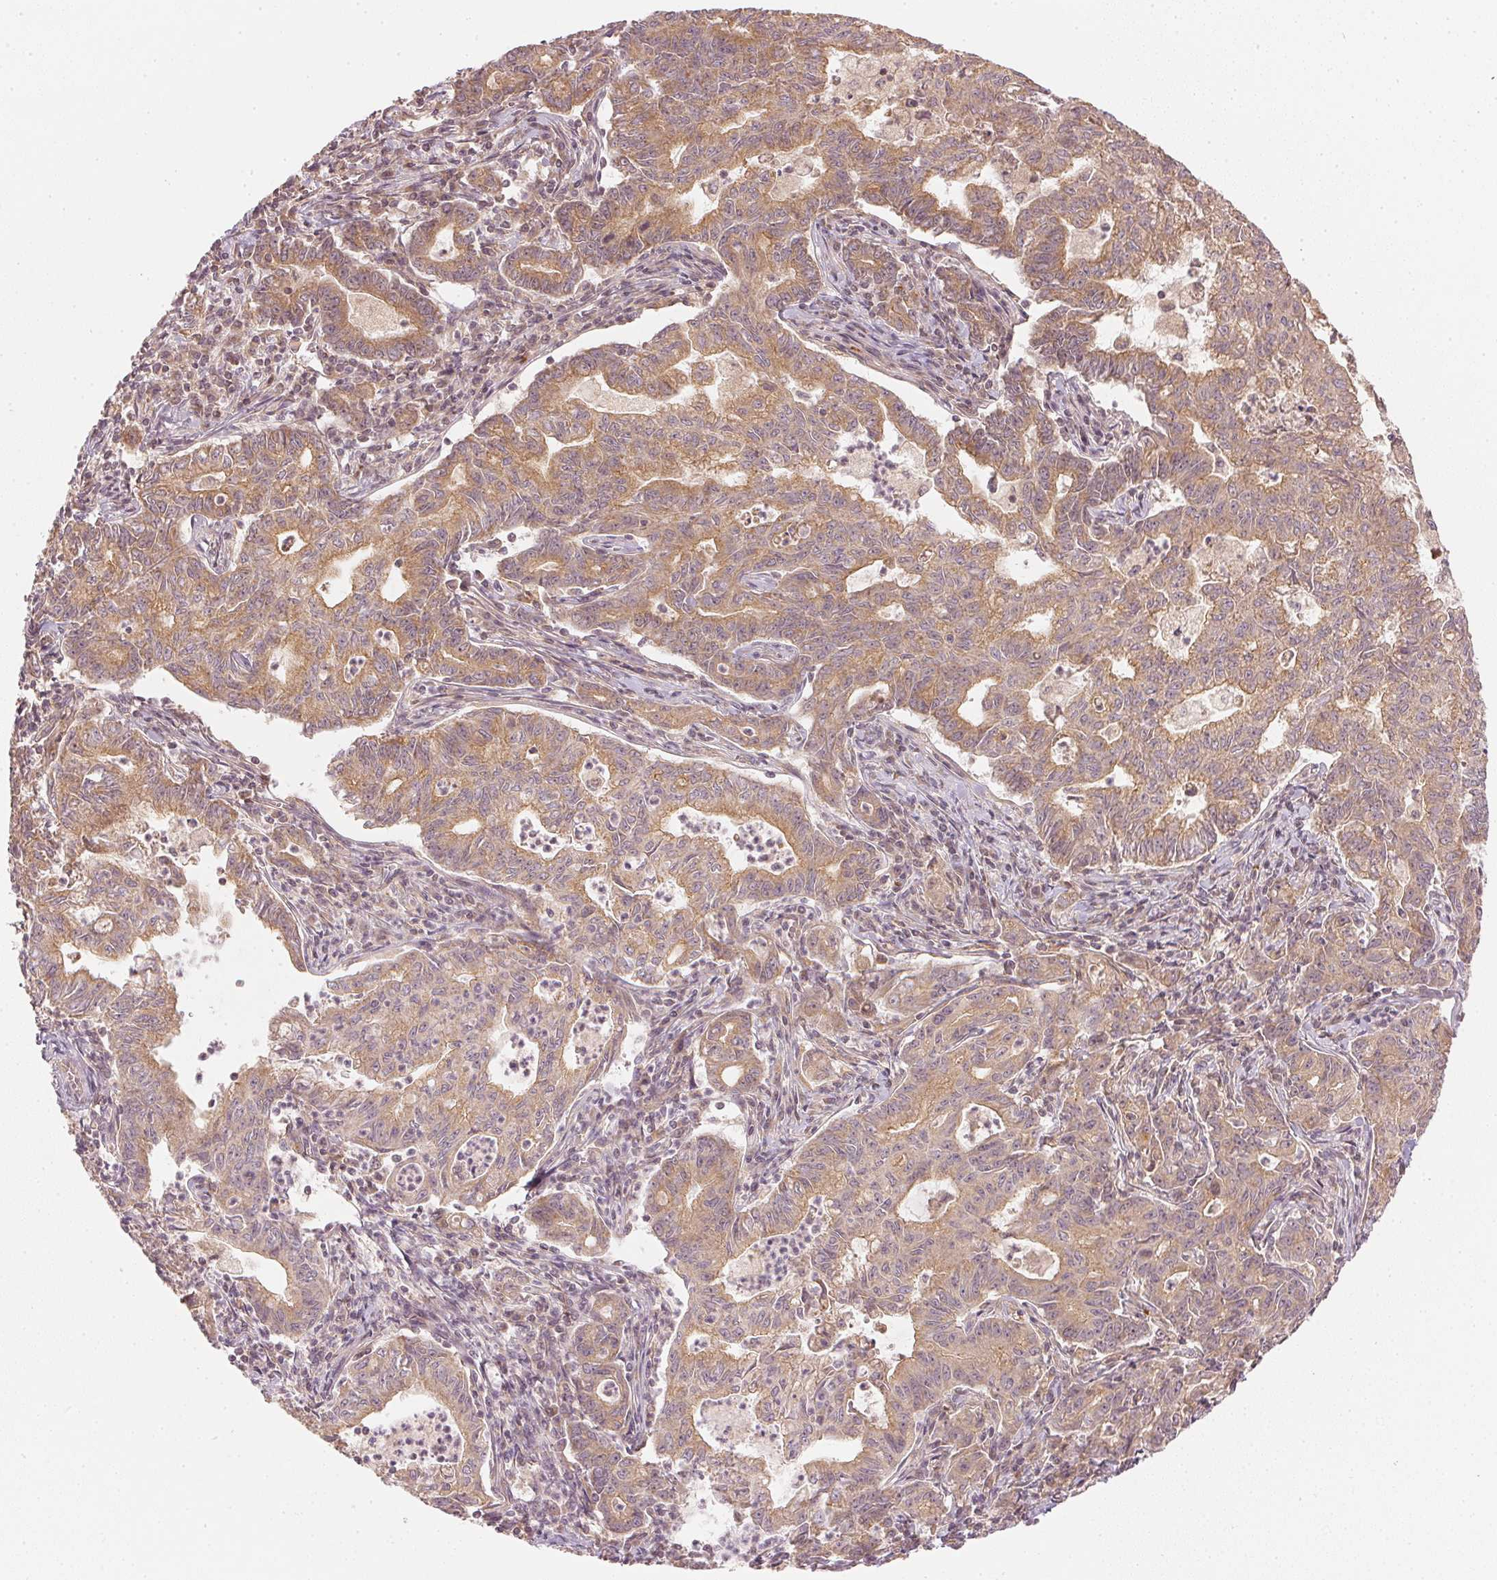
{"staining": {"intensity": "moderate", "quantity": ">75%", "location": "cytoplasmic/membranous"}, "tissue": "stomach cancer", "cell_type": "Tumor cells", "image_type": "cancer", "snomed": [{"axis": "morphology", "description": "Adenocarcinoma, NOS"}, {"axis": "topography", "description": "Stomach, upper"}], "caption": "IHC histopathology image of adenocarcinoma (stomach) stained for a protein (brown), which exhibits medium levels of moderate cytoplasmic/membranous staining in approximately >75% of tumor cells.", "gene": "WDR54", "patient": {"sex": "female", "age": 79}}